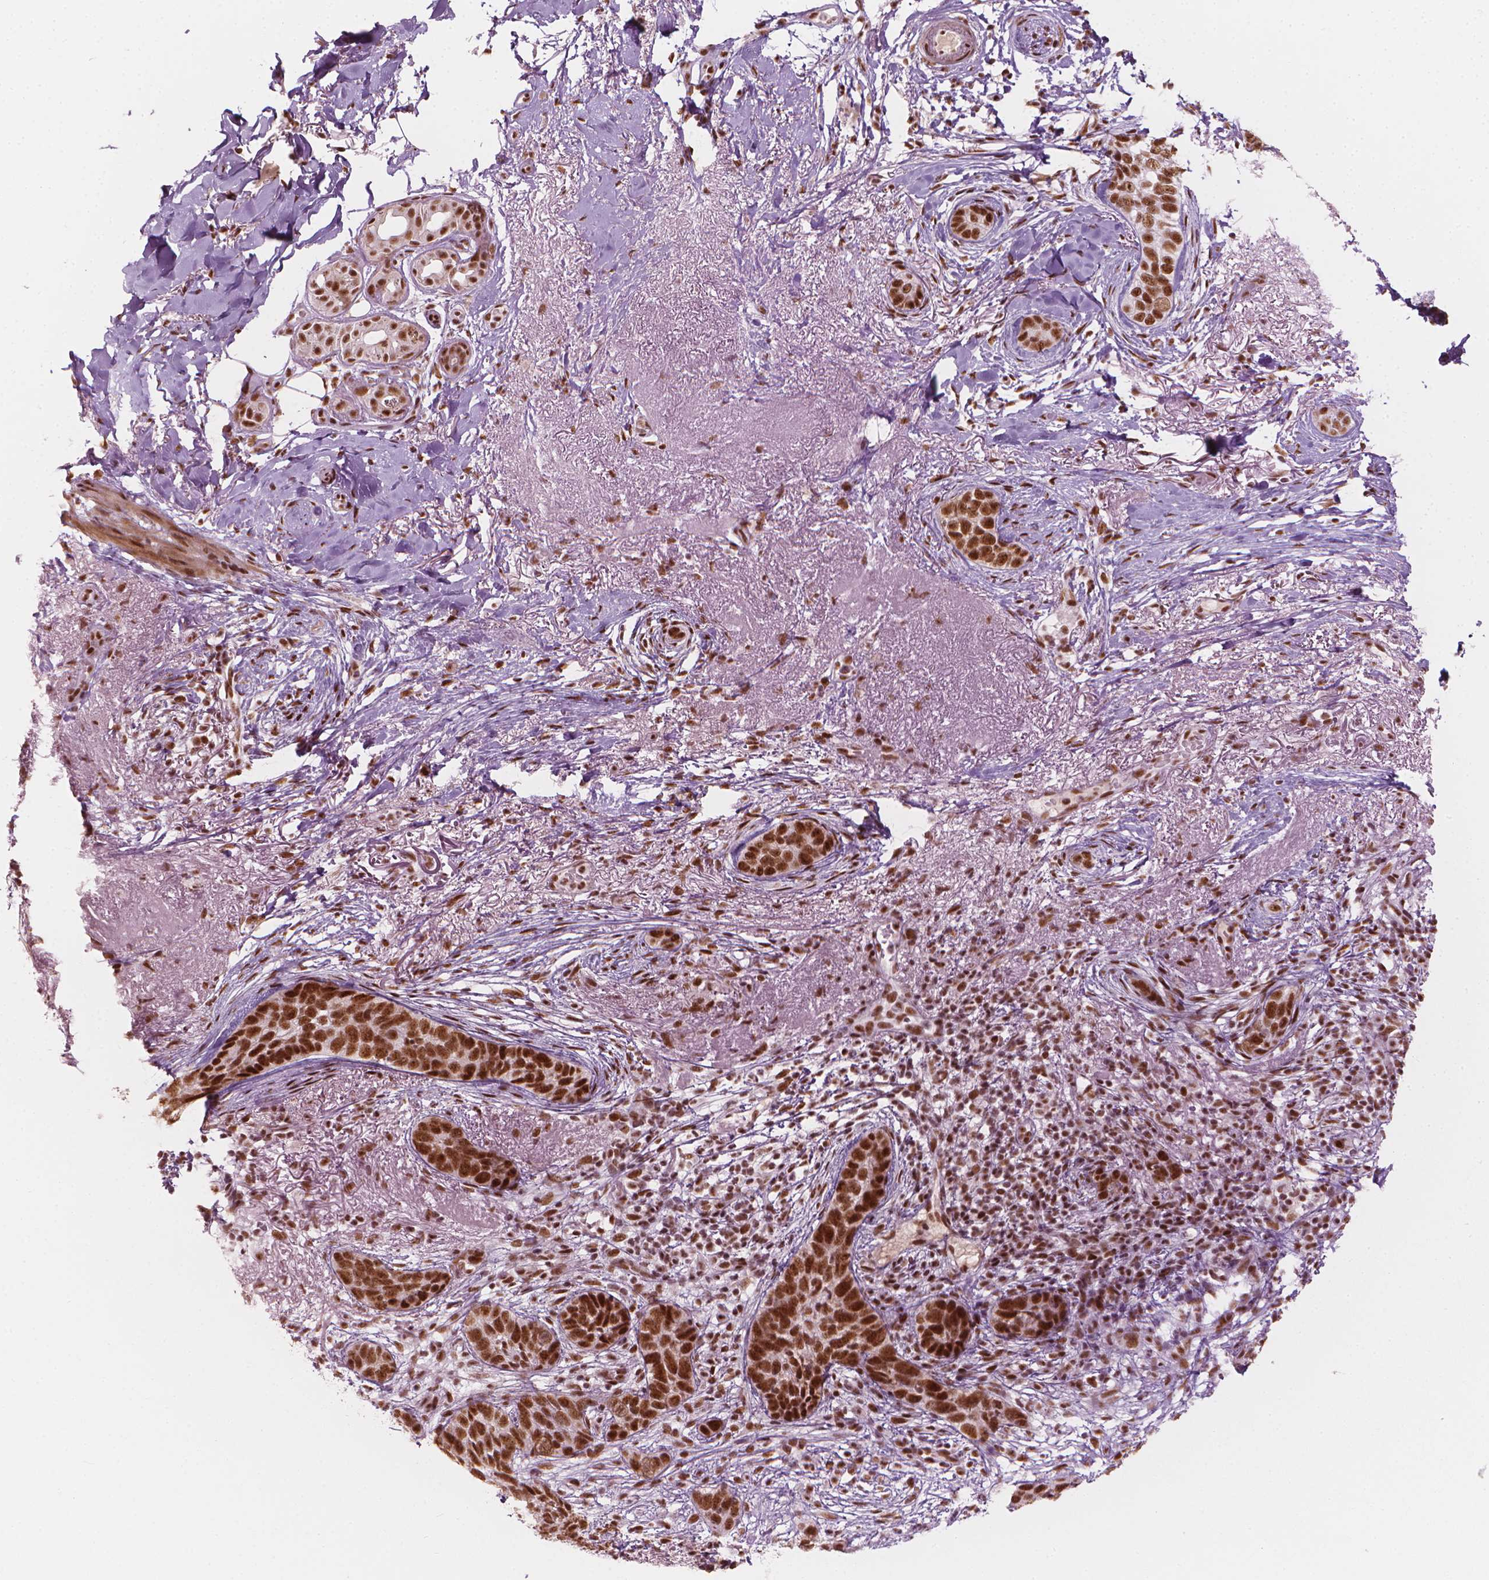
{"staining": {"intensity": "strong", "quantity": ">75%", "location": "nuclear"}, "tissue": "skin cancer", "cell_type": "Tumor cells", "image_type": "cancer", "snomed": [{"axis": "morphology", "description": "Normal tissue, NOS"}, {"axis": "morphology", "description": "Basal cell carcinoma"}, {"axis": "topography", "description": "Skin"}], "caption": "A high-resolution photomicrograph shows IHC staining of skin cancer, which demonstrates strong nuclear staining in approximately >75% of tumor cells. The staining was performed using DAB, with brown indicating positive protein expression. Nuclei are stained blue with hematoxylin.", "gene": "ELF2", "patient": {"sex": "male", "age": 84}}